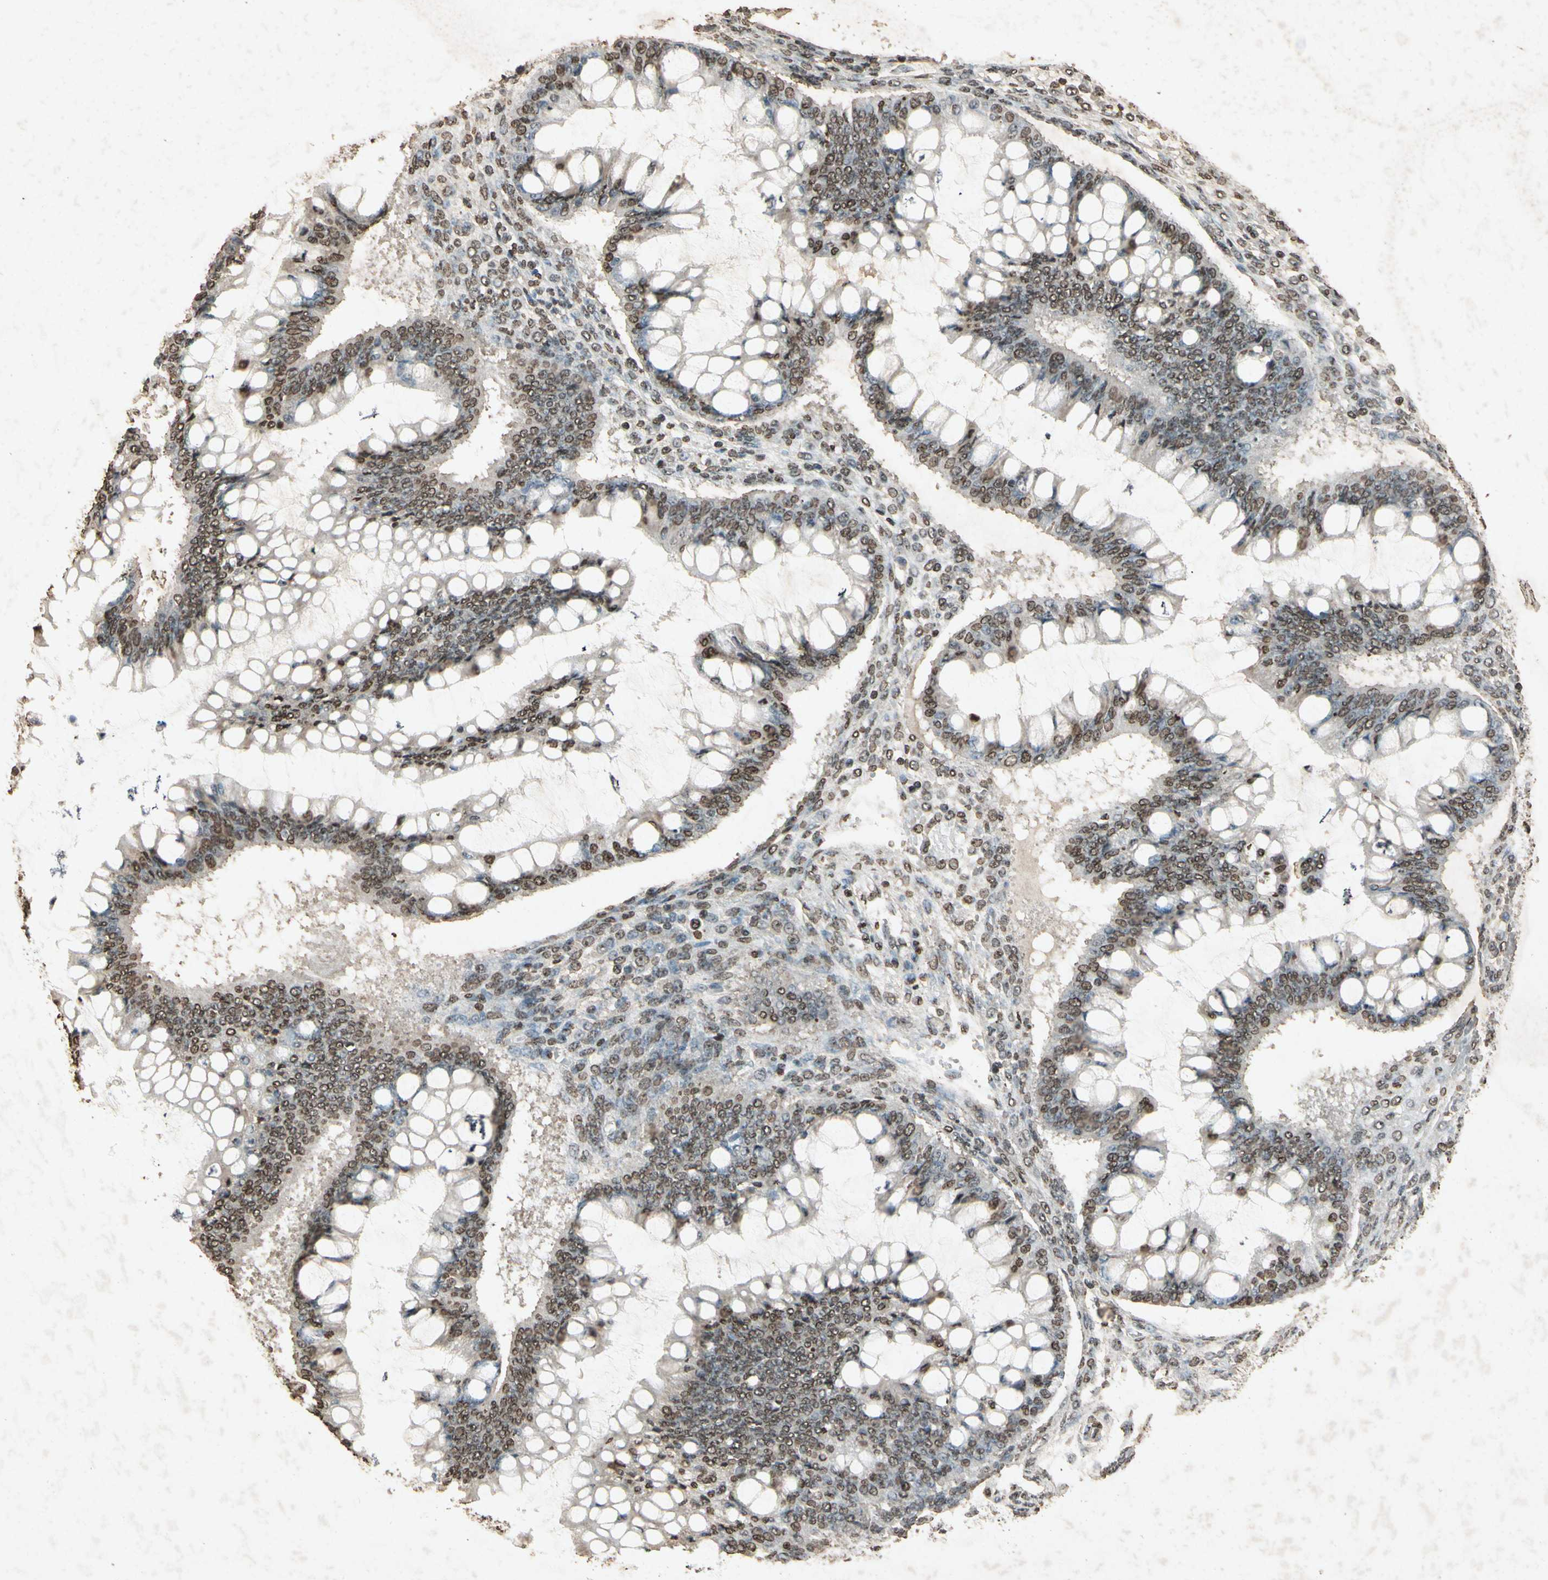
{"staining": {"intensity": "weak", "quantity": "25%-75%", "location": "cytoplasmic/membranous,nuclear"}, "tissue": "ovarian cancer", "cell_type": "Tumor cells", "image_type": "cancer", "snomed": [{"axis": "morphology", "description": "Cystadenocarcinoma, mucinous, NOS"}, {"axis": "topography", "description": "Ovary"}], "caption": "An immunohistochemistry (IHC) photomicrograph of tumor tissue is shown. Protein staining in brown labels weak cytoplasmic/membranous and nuclear positivity in ovarian cancer (mucinous cystadenocarcinoma) within tumor cells. (DAB IHC with brightfield microscopy, high magnification).", "gene": "GC", "patient": {"sex": "female", "age": 73}}